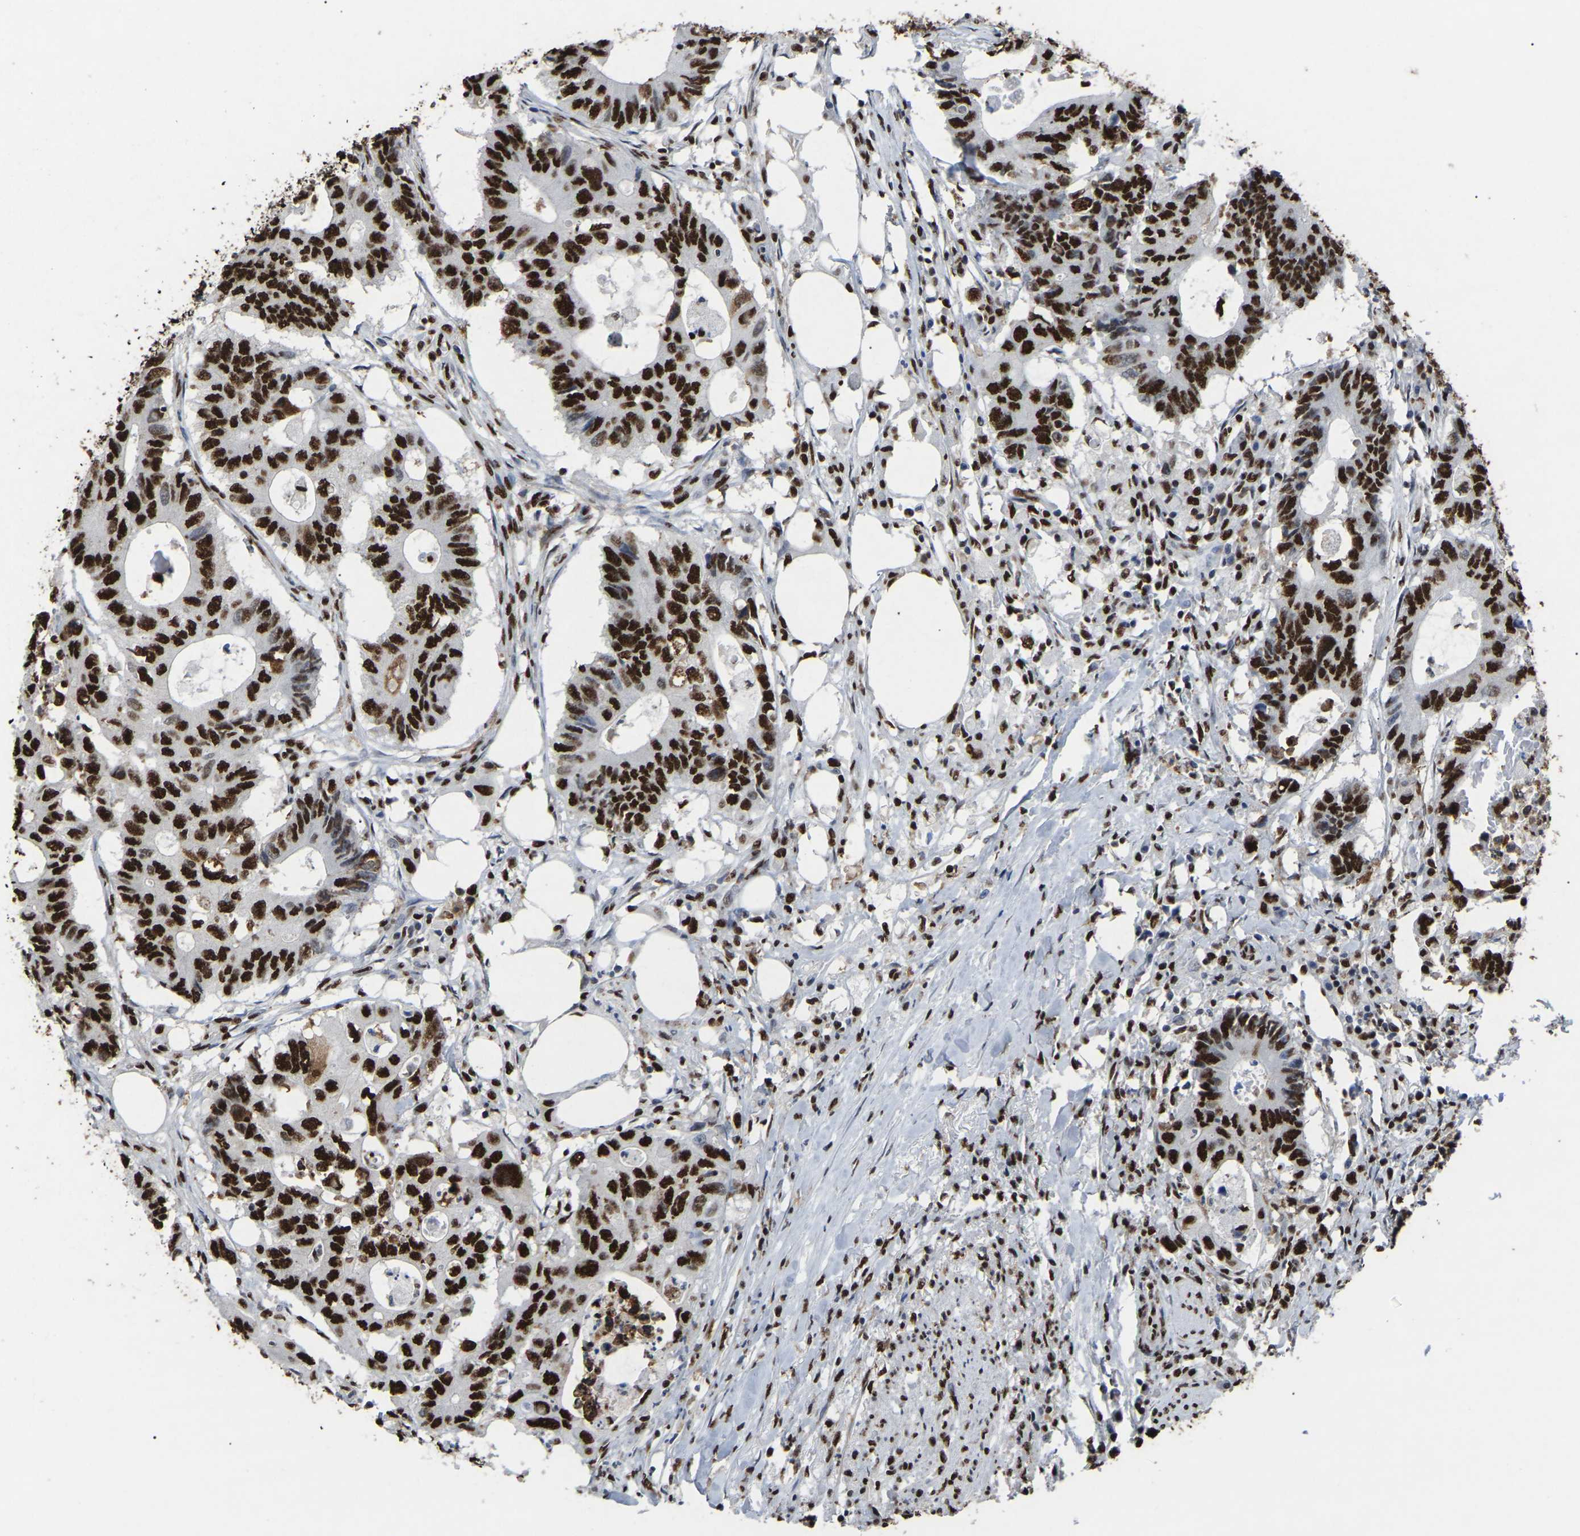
{"staining": {"intensity": "strong", "quantity": ">75%", "location": "nuclear"}, "tissue": "colorectal cancer", "cell_type": "Tumor cells", "image_type": "cancer", "snomed": [{"axis": "morphology", "description": "Adenocarcinoma, NOS"}, {"axis": "topography", "description": "Colon"}], "caption": "This photomicrograph displays colorectal adenocarcinoma stained with IHC to label a protein in brown. The nuclear of tumor cells show strong positivity for the protein. Nuclei are counter-stained blue.", "gene": "RBL2", "patient": {"sex": "male", "age": 71}}